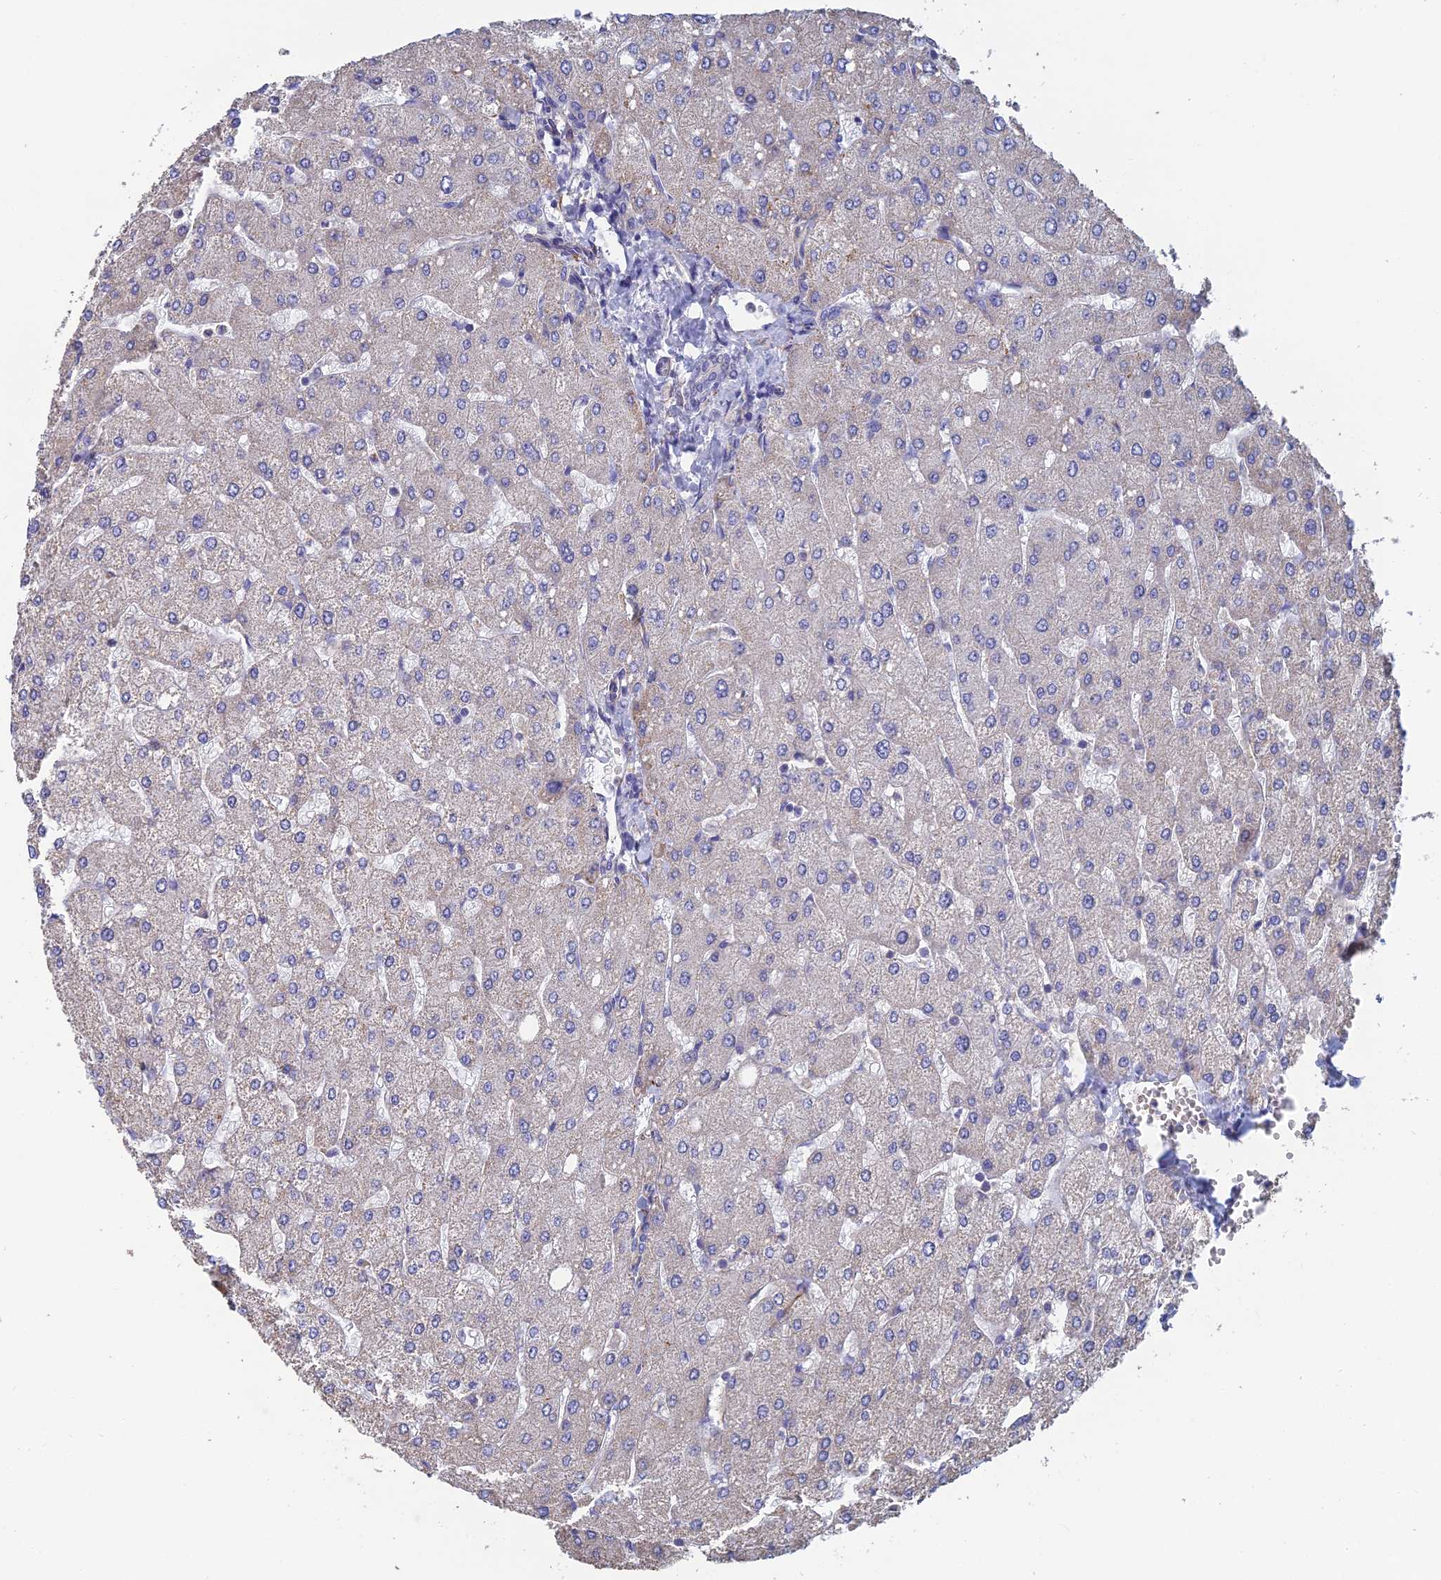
{"staining": {"intensity": "negative", "quantity": "none", "location": "none"}, "tissue": "liver", "cell_type": "Cholangiocytes", "image_type": "normal", "snomed": [{"axis": "morphology", "description": "Normal tissue, NOS"}, {"axis": "topography", "description": "Liver"}], "caption": "High magnification brightfield microscopy of unremarkable liver stained with DAB (3,3'-diaminobenzidine) (brown) and counterstained with hematoxylin (blue): cholangiocytes show no significant staining. (DAB (3,3'-diaminobenzidine) IHC, high magnification).", "gene": "PCDHA5", "patient": {"sex": "male", "age": 55}}